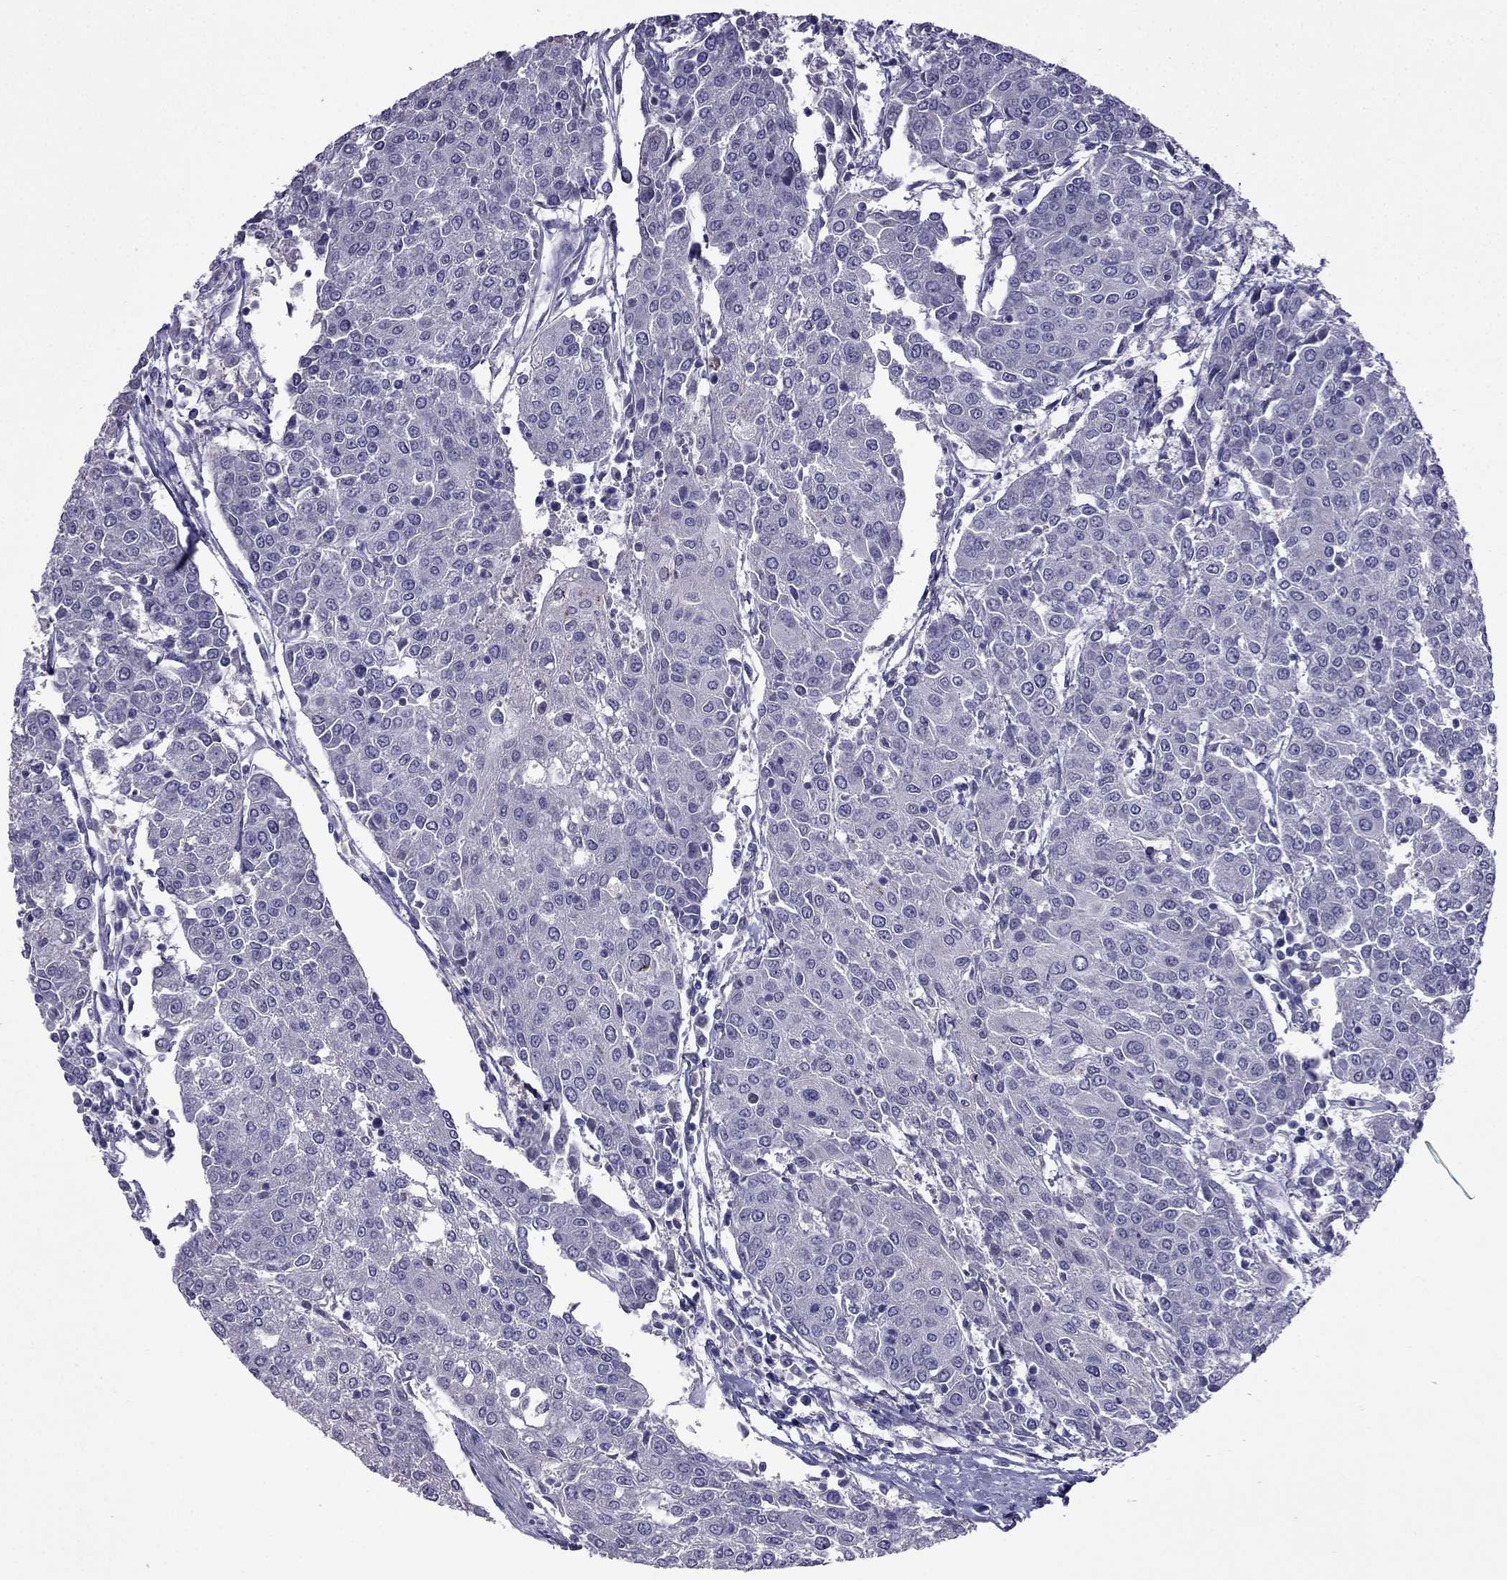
{"staining": {"intensity": "negative", "quantity": "none", "location": "none"}, "tissue": "urothelial cancer", "cell_type": "Tumor cells", "image_type": "cancer", "snomed": [{"axis": "morphology", "description": "Urothelial carcinoma, High grade"}, {"axis": "topography", "description": "Urinary bladder"}], "caption": "A histopathology image of urothelial cancer stained for a protein exhibits no brown staining in tumor cells.", "gene": "AQP9", "patient": {"sex": "female", "age": 85}}